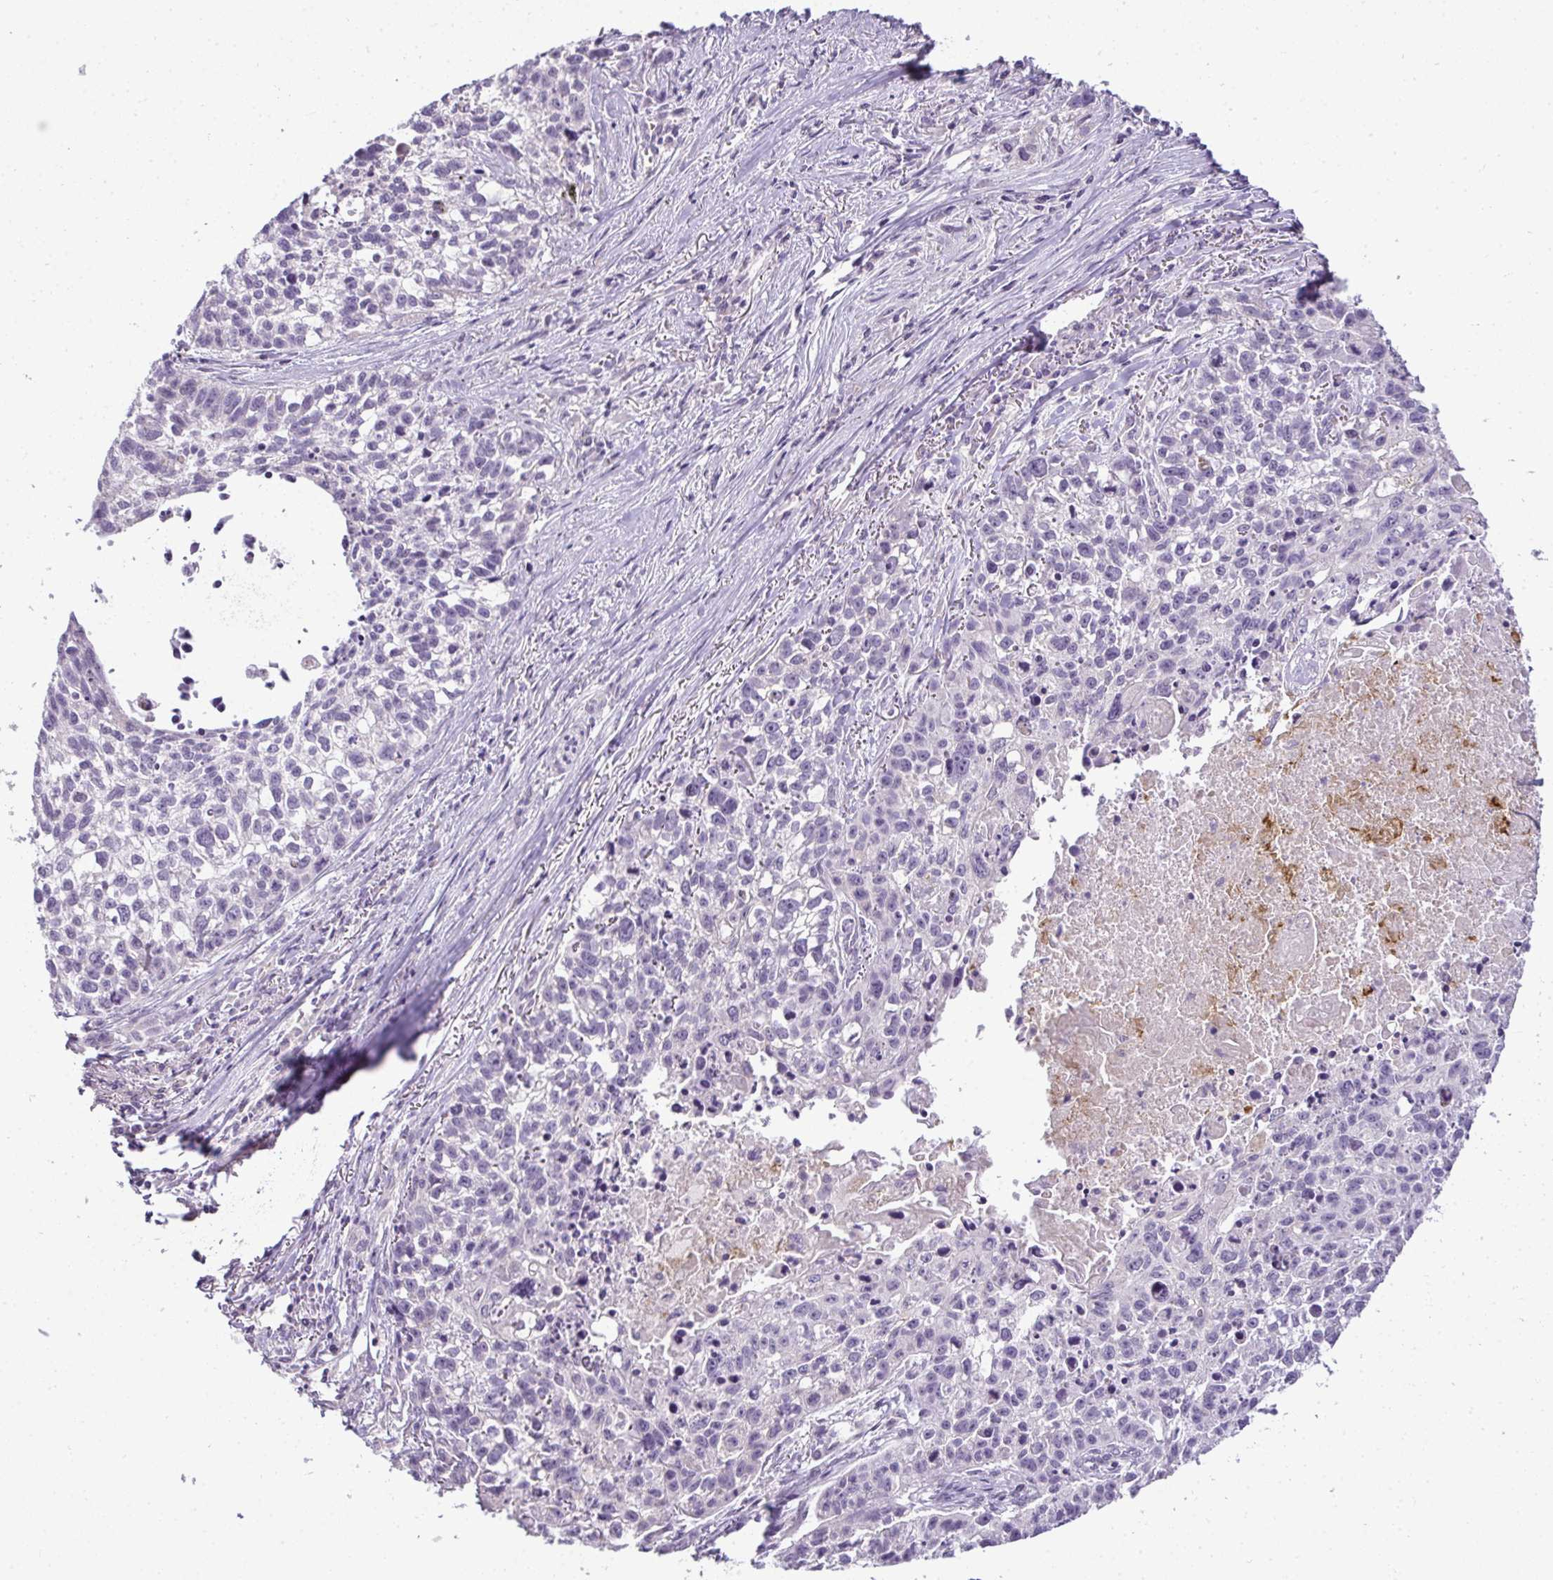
{"staining": {"intensity": "negative", "quantity": "none", "location": "none"}, "tissue": "lung cancer", "cell_type": "Tumor cells", "image_type": "cancer", "snomed": [{"axis": "morphology", "description": "Squamous cell carcinoma, NOS"}, {"axis": "topography", "description": "Lung"}], "caption": "Immunohistochemical staining of lung squamous cell carcinoma shows no significant staining in tumor cells.", "gene": "CMPK1", "patient": {"sex": "male", "age": 74}}